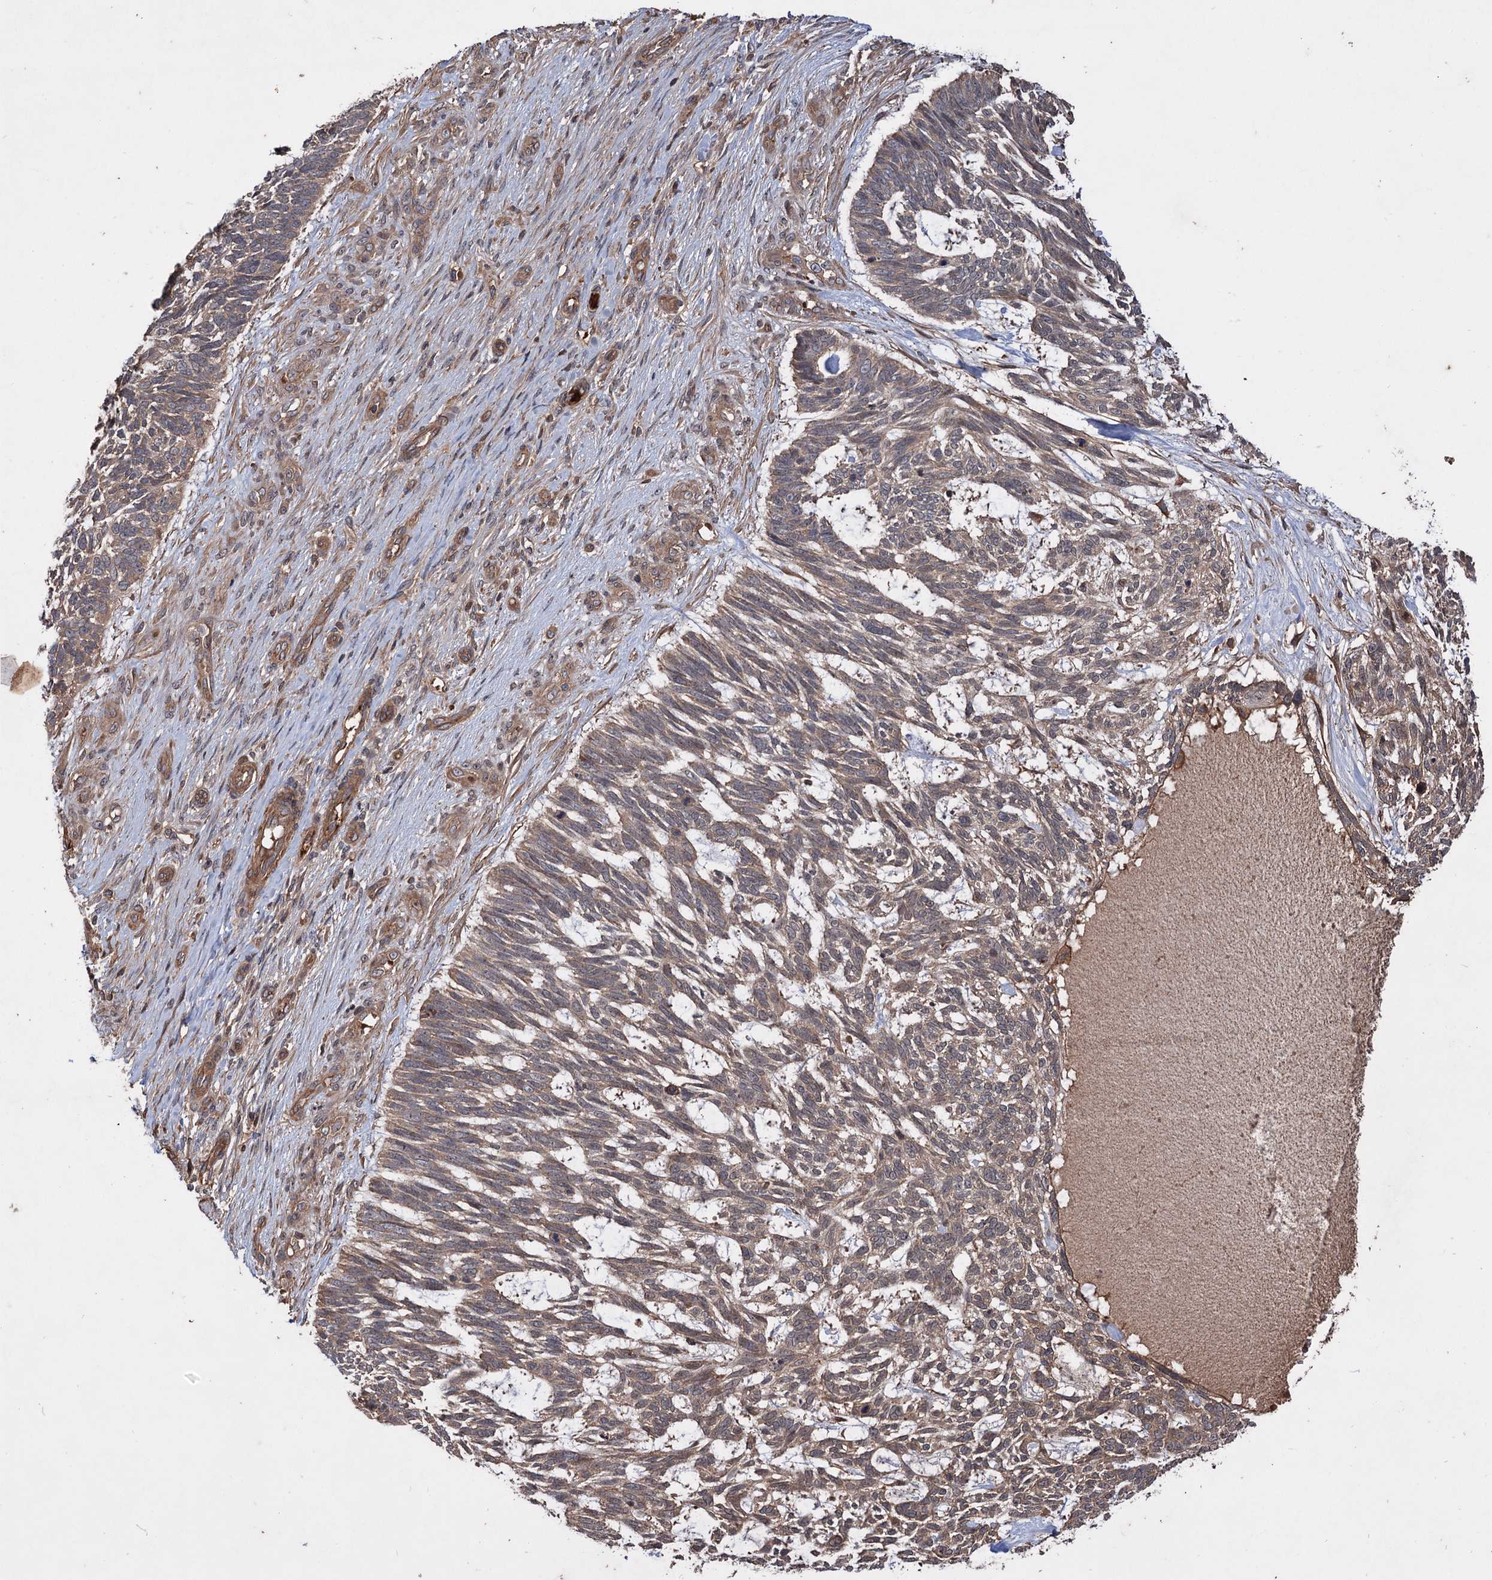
{"staining": {"intensity": "moderate", "quantity": ">75%", "location": "cytoplasmic/membranous"}, "tissue": "skin cancer", "cell_type": "Tumor cells", "image_type": "cancer", "snomed": [{"axis": "morphology", "description": "Basal cell carcinoma"}, {"axis": "topography", "description": "Skin"}], "caption": "Immunohistochemical staining of human basal cell carcinoma (skin) shows medium levels of moderate cytoplasmic/membranous positivity in approximately >75% of tumor cells. The staining was performed using DAB, with brown indicating positive protein expression. Nuclei are stained blue with hematoxylin.", "gene": "ADK", "patient": {"sex": "male", "age": 88}}